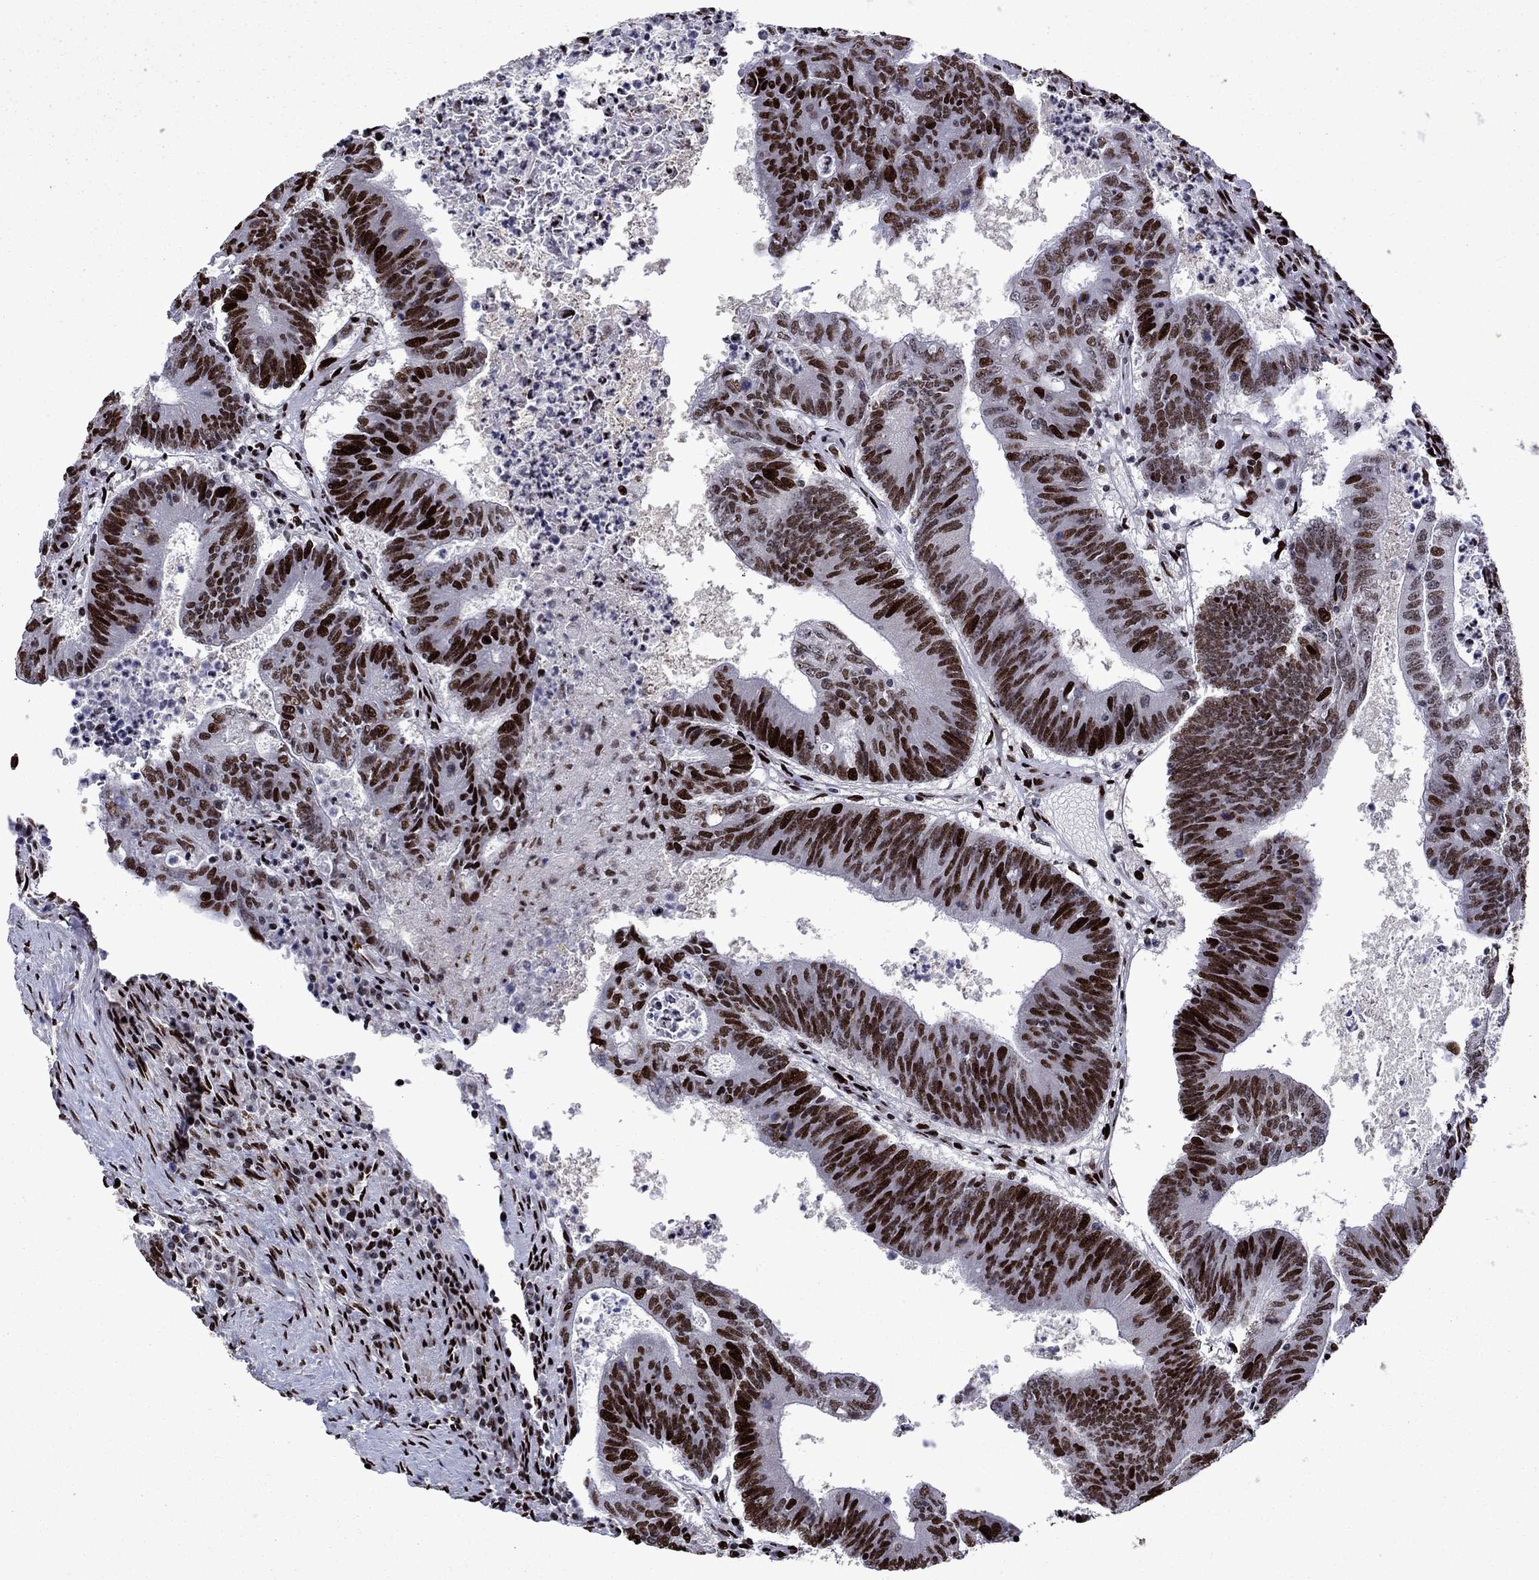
{"staining": {"intensity": "moderate", "quantity": ">75%", "location": "nuclear"}, "tissue": "colorectal cancer", "cell_type": "Tumor cells", "image_type": "cancer", "snomed": [{"axis": "morphology", "description": "Adenocarcinoma, NOS"}, {"axis": "topography", "description": "Colon"}], "caption": "Human colorectal adenocarcinoma stained for a protein (brown) shows moderate nuclear positive expression in about >75% of tumor cells.", "gene": "LIMK1", "patient": {"sex": "female", "age": 70}}